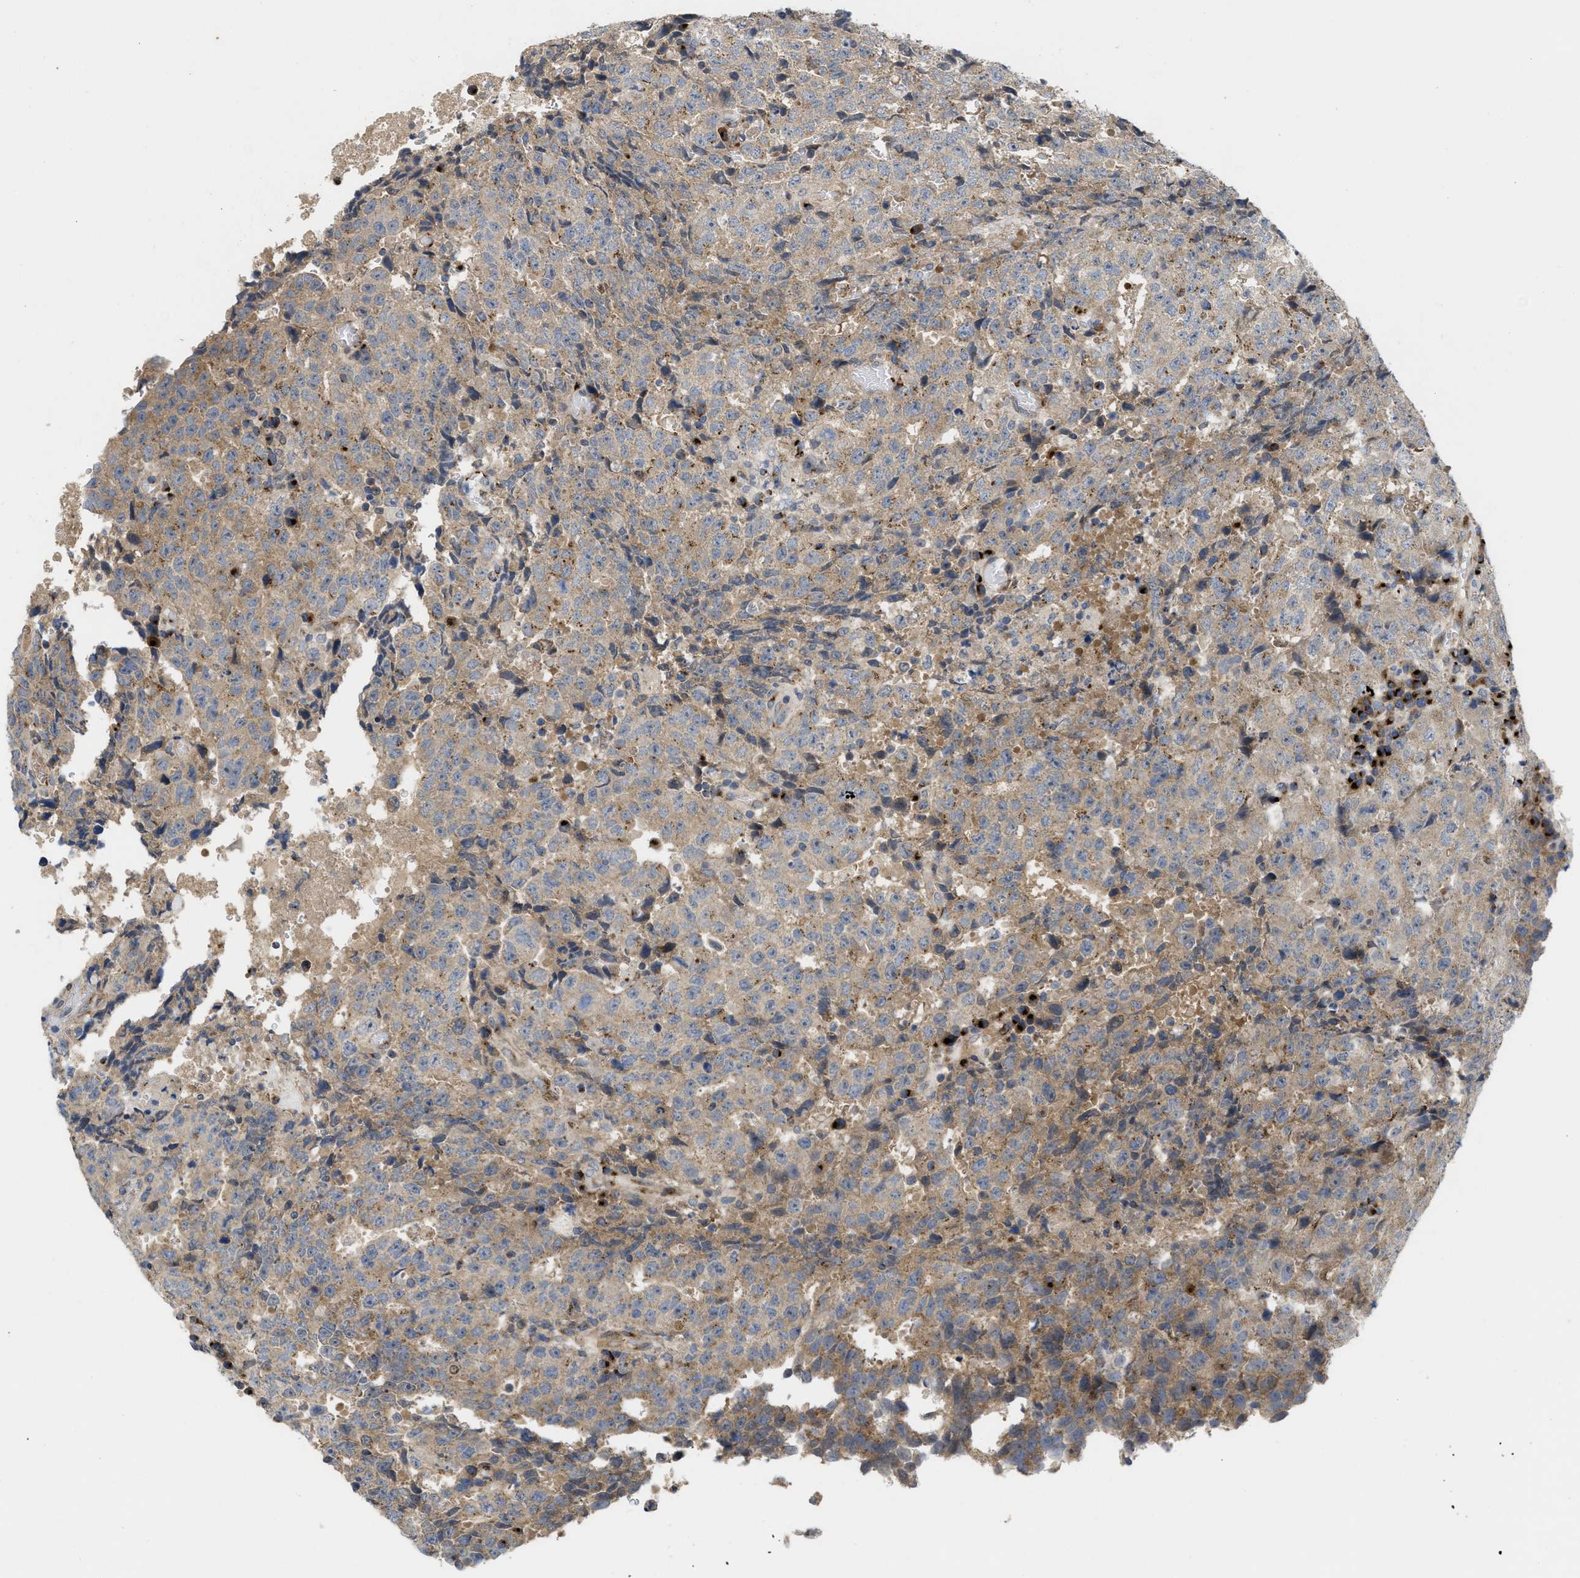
{"staining": {"intensity": "weak", "quantity": "25%-75%", "location": "cytoplasmic/membranous"}, "tissue": "testis cancer", "cell_type": "Tumor cells", "image_type": "cancer", "snomed": [{"axis": "morphology", "description": "Necrosis, NOS"}, {"axis": "morphology", "description": "Carcinoma, Embryonal, NOS"}, {"axis": "topography", "description": "Testis"}], "caption": "Protein expression by IHC shows weak cytoplasmic/membranous positivity in about 25%-75% of tumor cells in testis cancer (embryonal carcinoma). The protein is shown in brown color, while the nuclei are stained blue.", "gene": "ZNF70", "patient": {"sex": "male", "age": 19}}